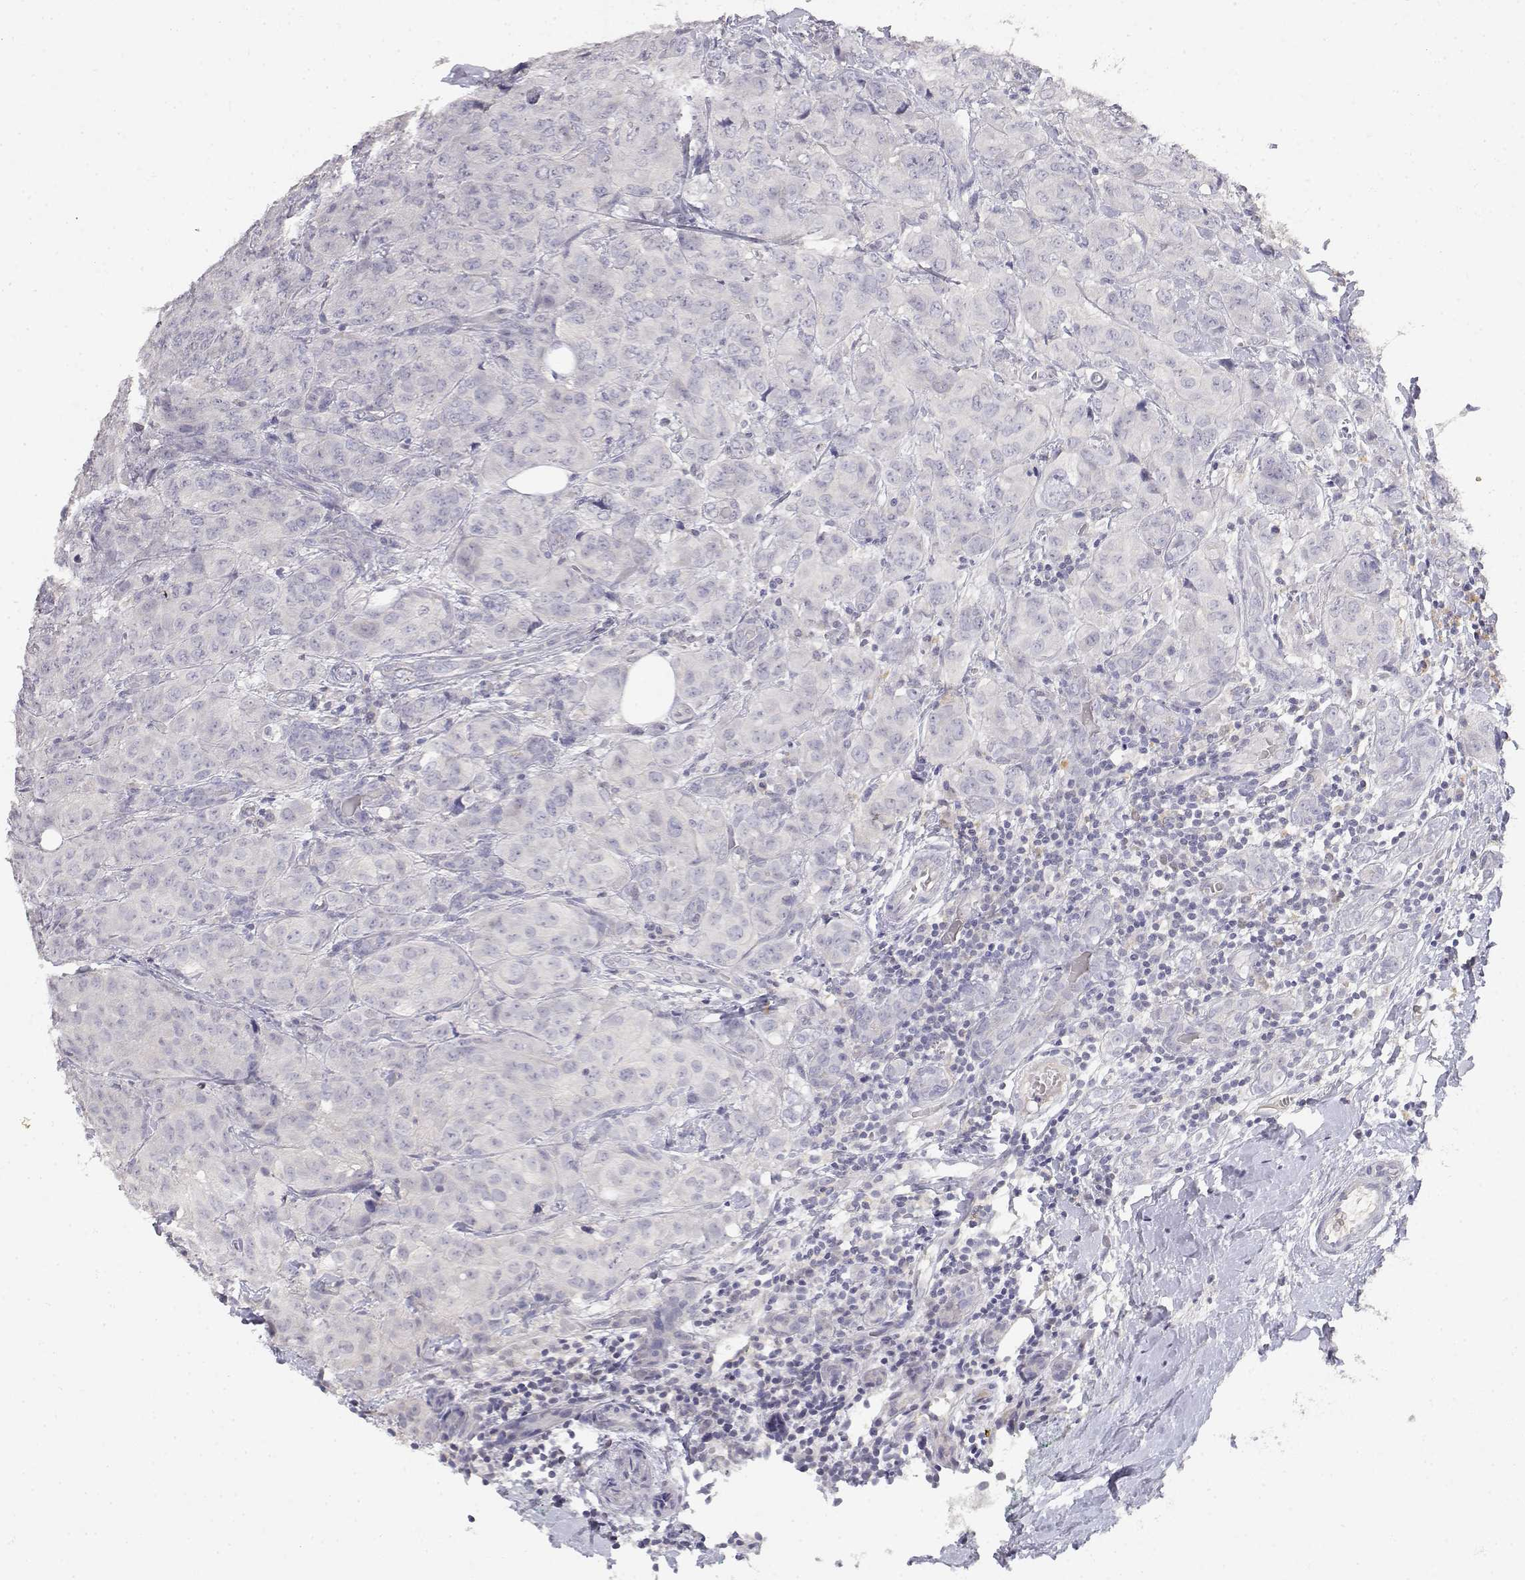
{"staining": {"intensity": "negative", "quantity": "none", "location": "none"}, "tissue": "breast cancer", "cell_type": "Tumor cells", "image_type": "cancer", "snomed": [{"axis": "morphology", "description": "Duct carcinoma"}, {"axis": "topography", "description": "Breast"}], "caption": "The image exhibits no staining of tumor cells in breast cancer (infiltrating ductal carcinoma).", "gene": "ADA", "patient": {"sex": "female", "age": 43}}